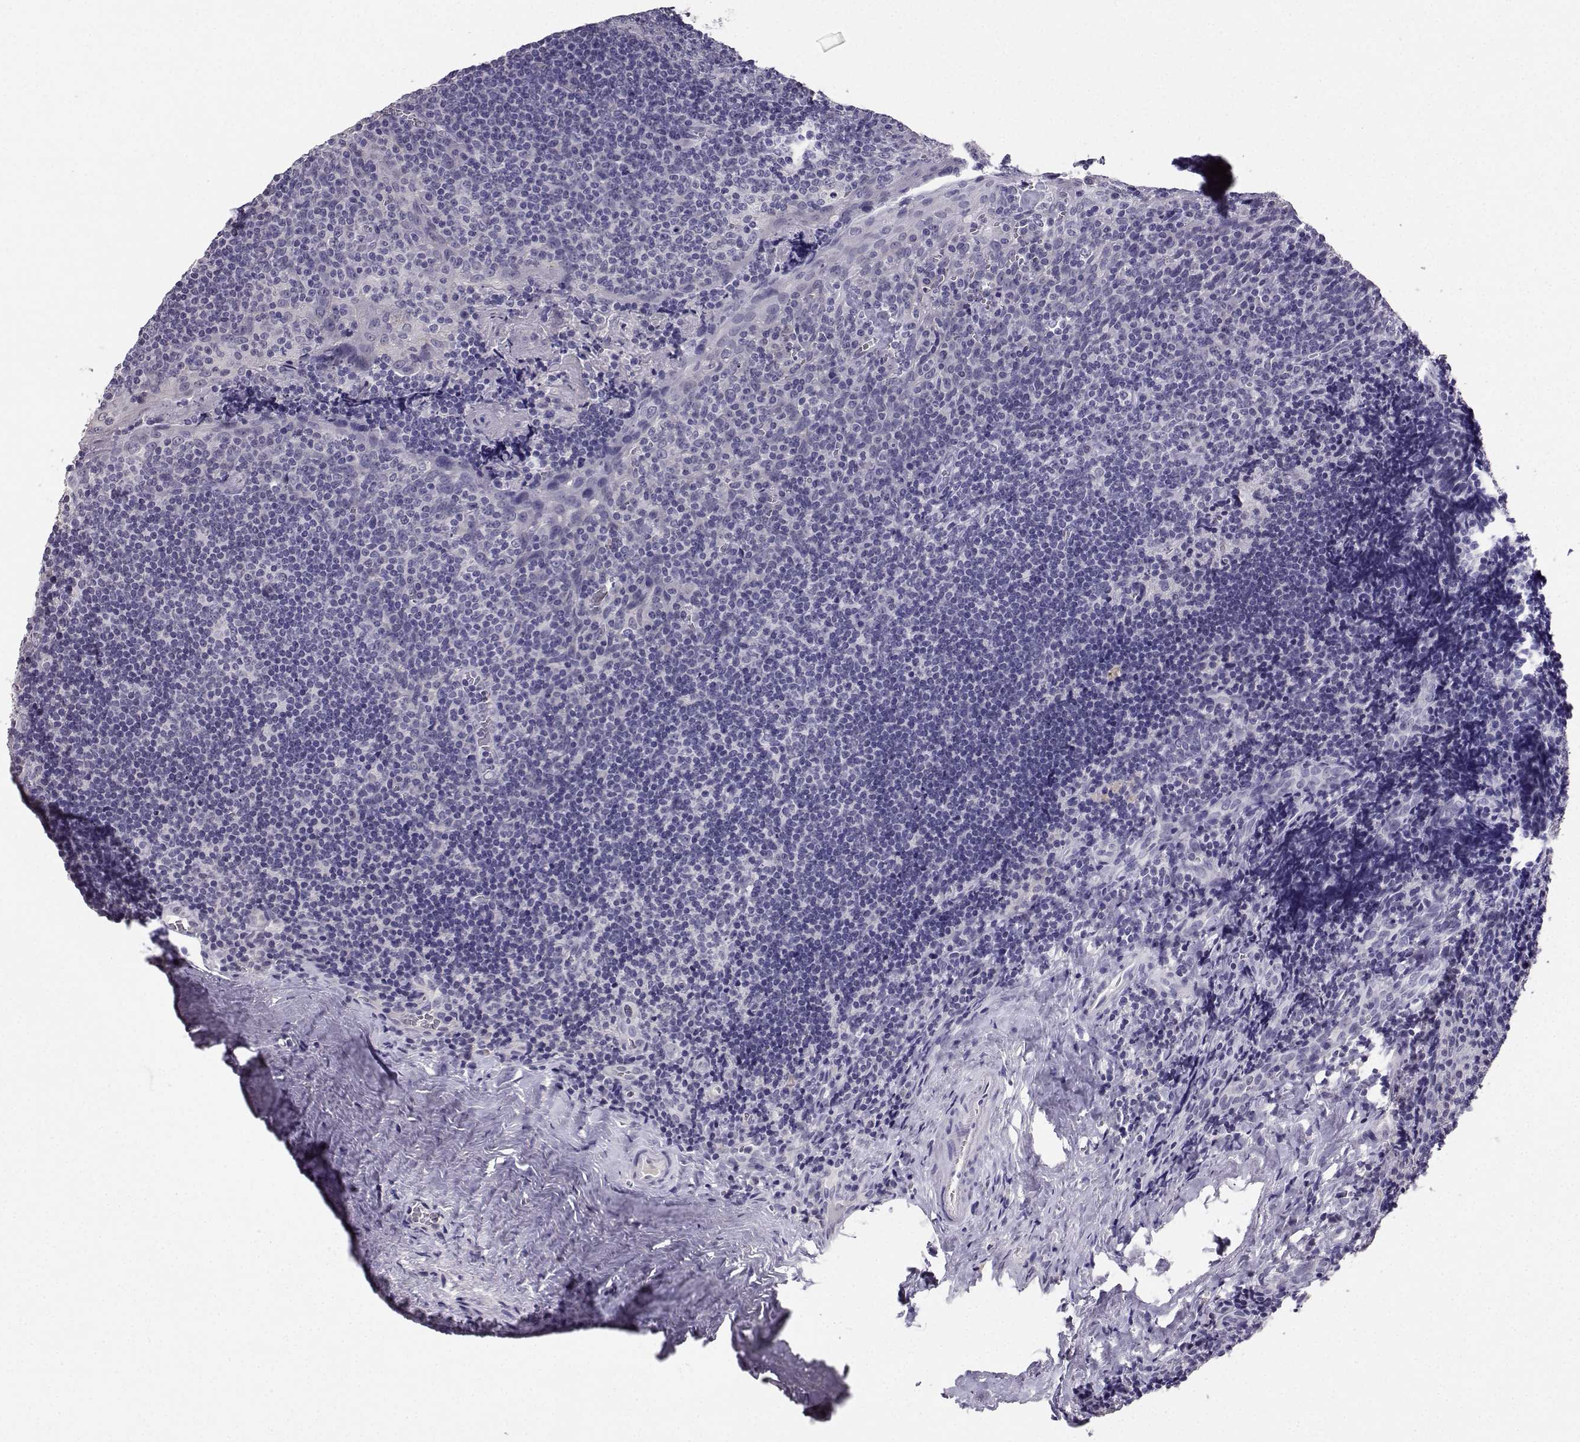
{"staining": {"intensity": "negative", "quantity": "none", "location": "none"}, "tissue": "tonsil", "cell_type": "Germinal center cells", "image_type": "normal", "snomed": [{"axis": "morphology", "description": "Normal tissue, NOS"}, {"axis": "morphology", "description": "Inflammation, NOS"}, {"axis": "topography", "description": "Tonsil"}], "caption": "High power microscopy histopathology image of an immunohistochemistry photomicrograph of normal tonsil, revealing no significant positivity in germinal center cells.", "gene": "SPAG11A", "patient": {"sex": "female", "age": 31}}